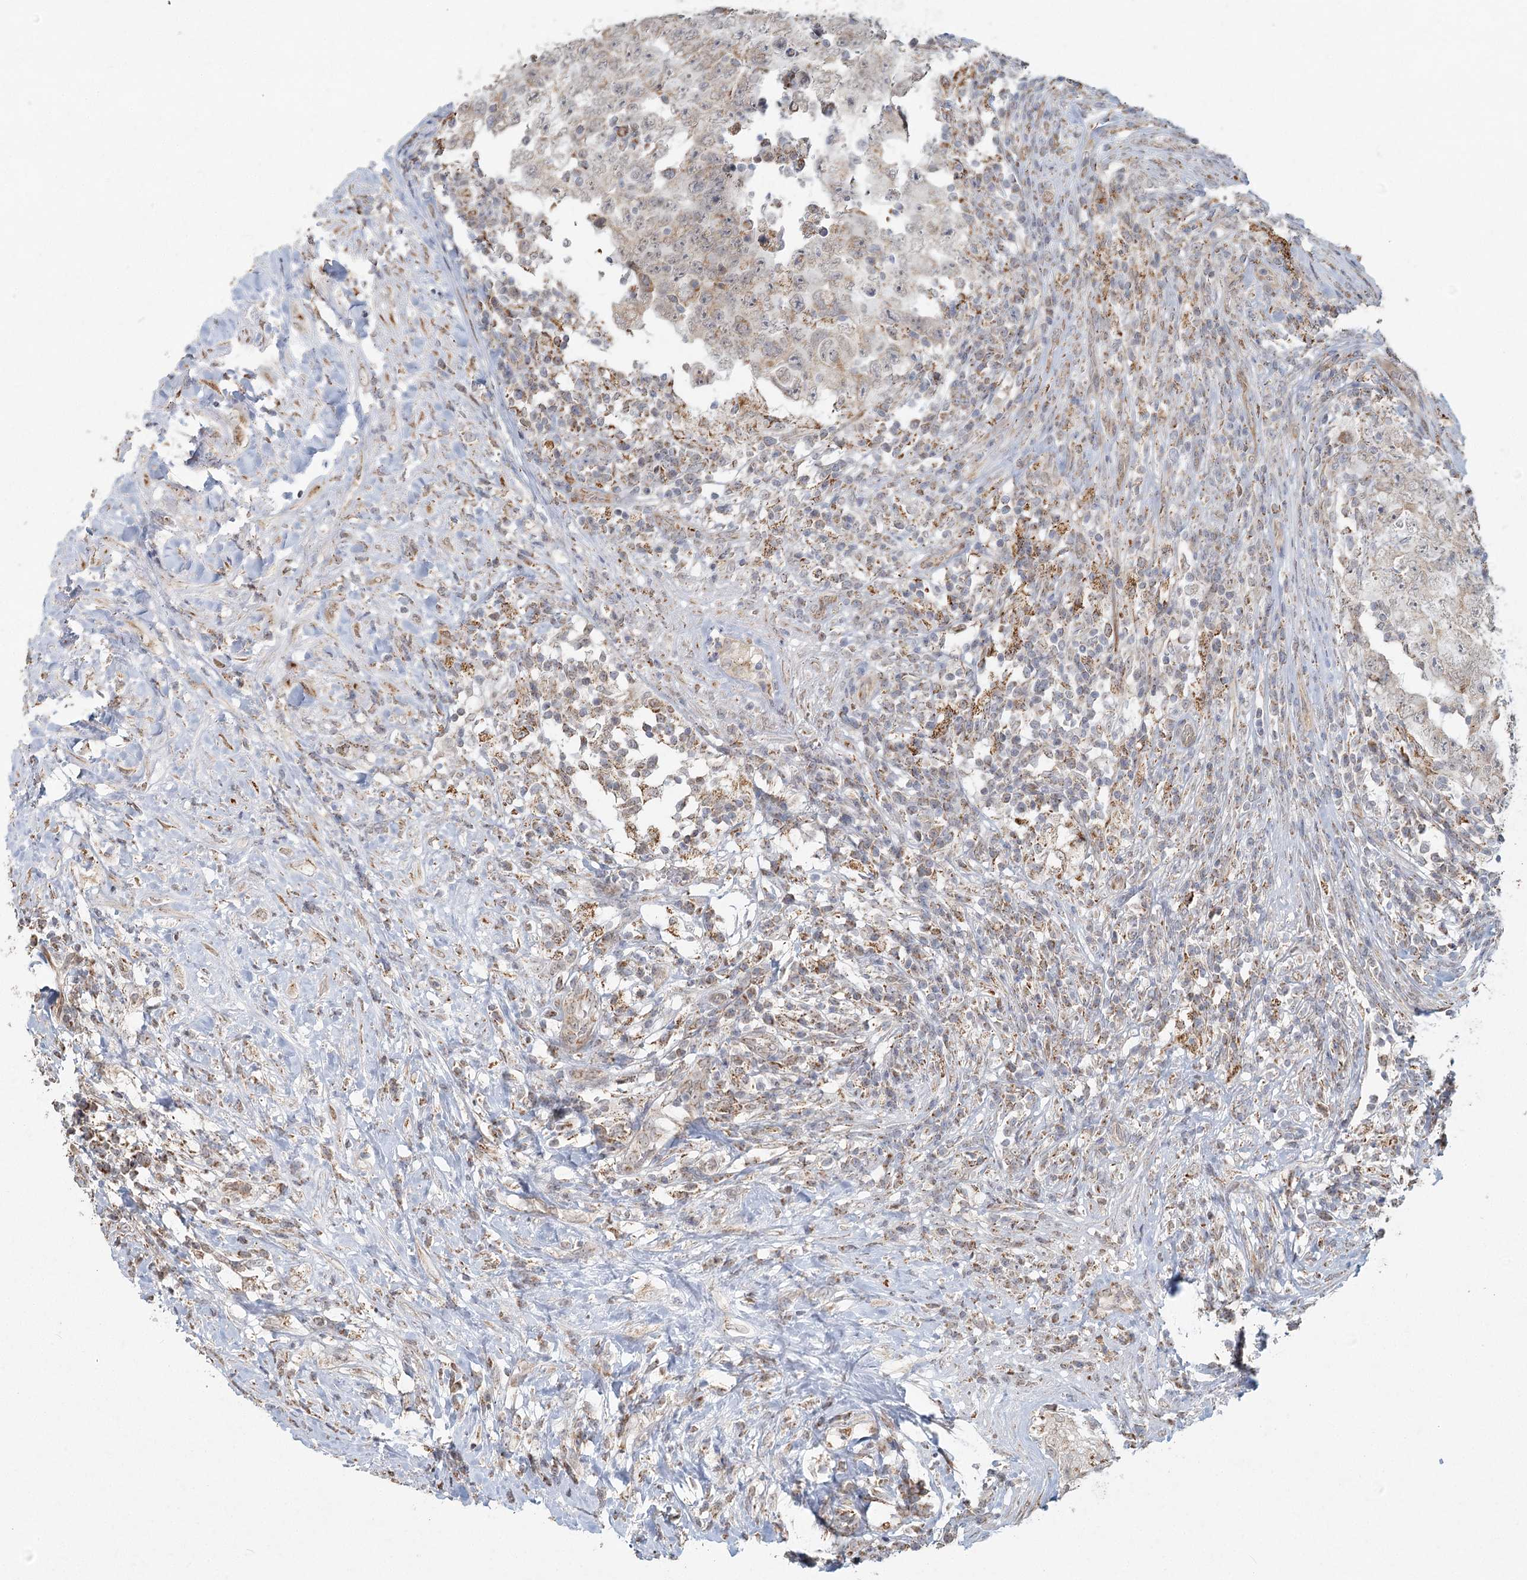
{"staining": {"intensity": "weak", "quantity": "25%-75%", "location": "cytoplasmic/membranous"}, "tissue": "testis cancer", "cell_type": "Tumor cells", "image_type": "cancer", "snomed": [{"axis": "morphology", "description": "Carcinoma, Embryonal, NOS"}, {"axis": "topography", "description": "Testis"}], "caption": "Testis cancer (embryonal carcinoma) was stained to show a protein in brown. There is low levels of weak cytoplasmic/membranous staining in approximately 25%-75% of tumor cells.", "gene": "LACTB", "patient": {"sex": "male", "age": 26}}